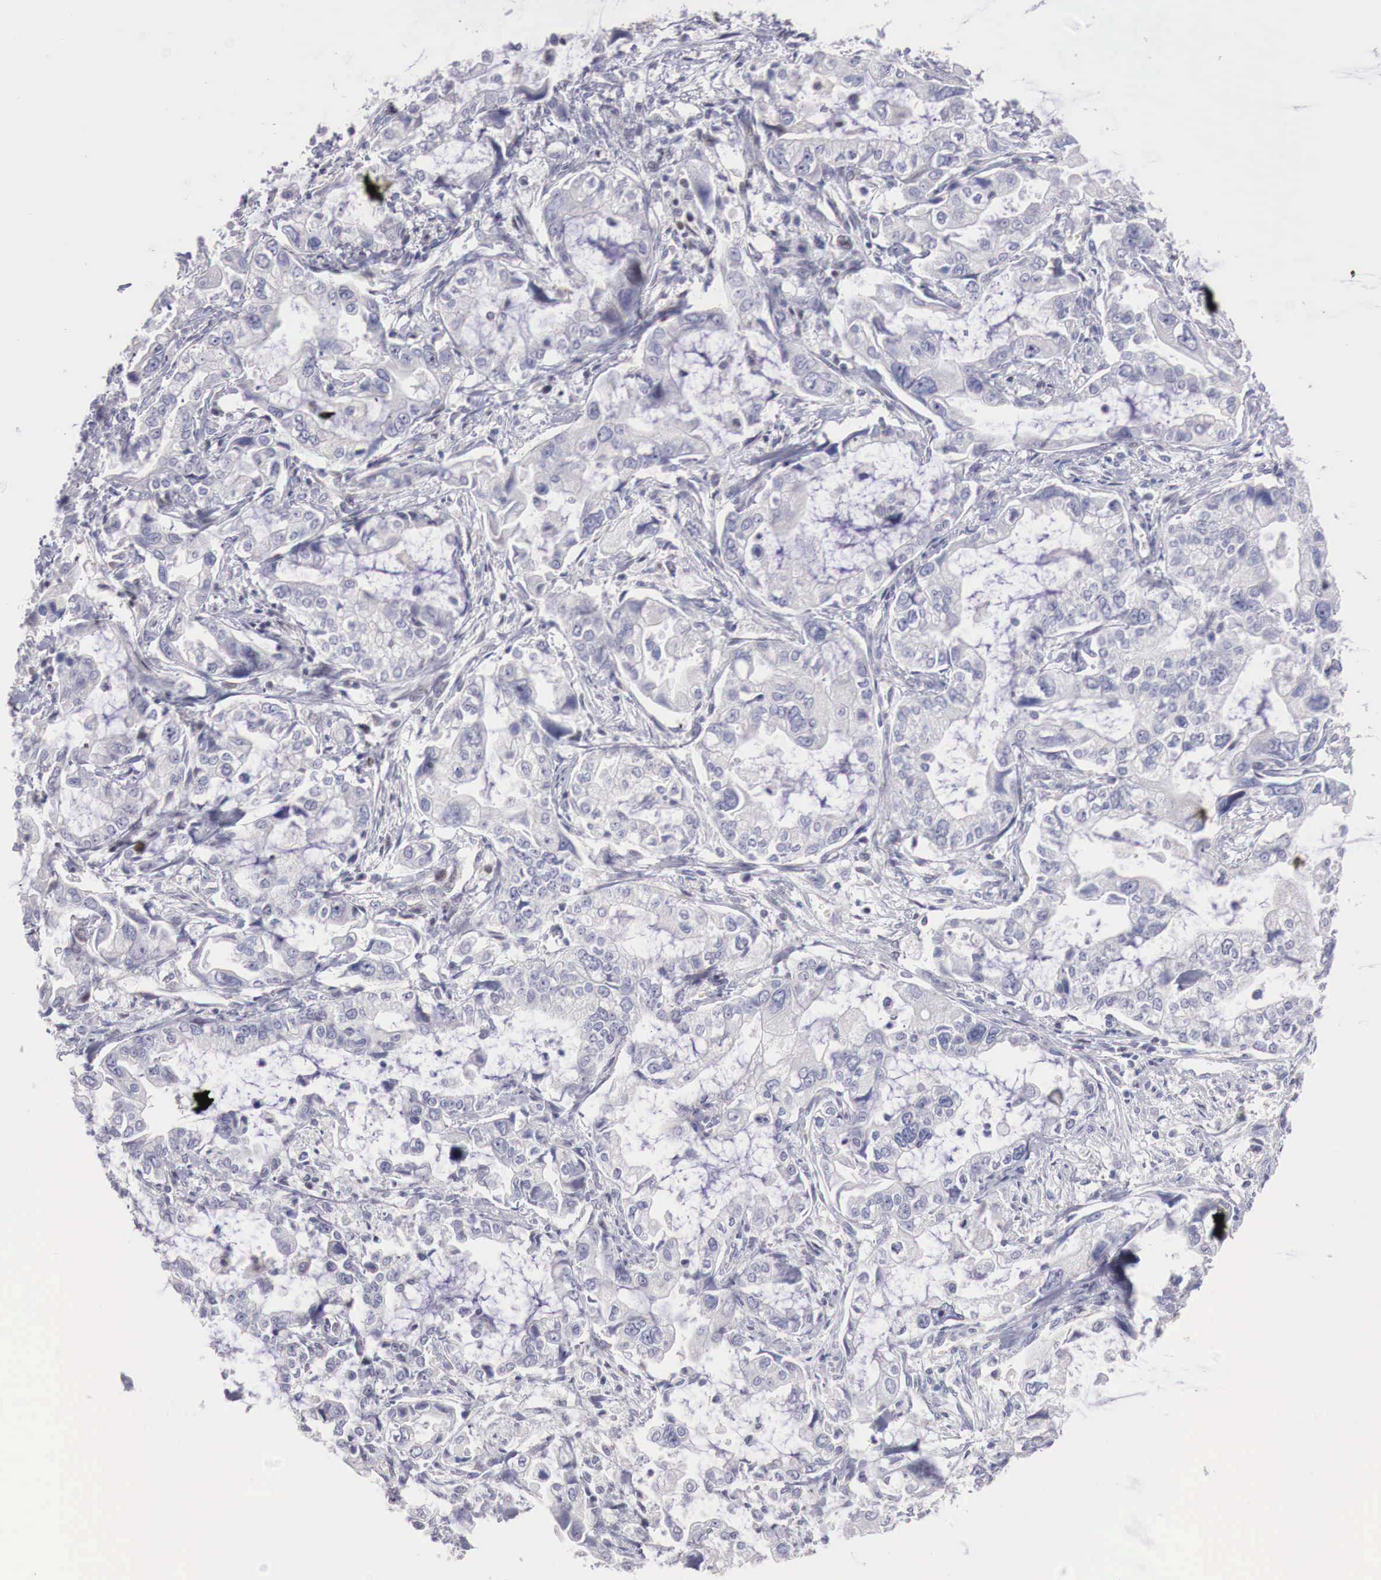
{"staining": {"intensity": "negative", "quantity": "none", "location": "none"}, "tissue": "stomach cancer", "cell_type": "Tumor cells", "image_type": "cancer", "snomed": [{"axis": "morphology", "description": "Adenocarcinoma, NOS"}, {"axis": "topography", "description": "Pancreas"}, {"axis": "topography", "description": "Stomach, upper"}], "caption": "Tumor cells are negative for brown protein staining in stomach cancer. (IHC, brightfield microscopy, high magnification).", "gene": "CLCN5", "patient": {"sex": "male", "age": 77}}